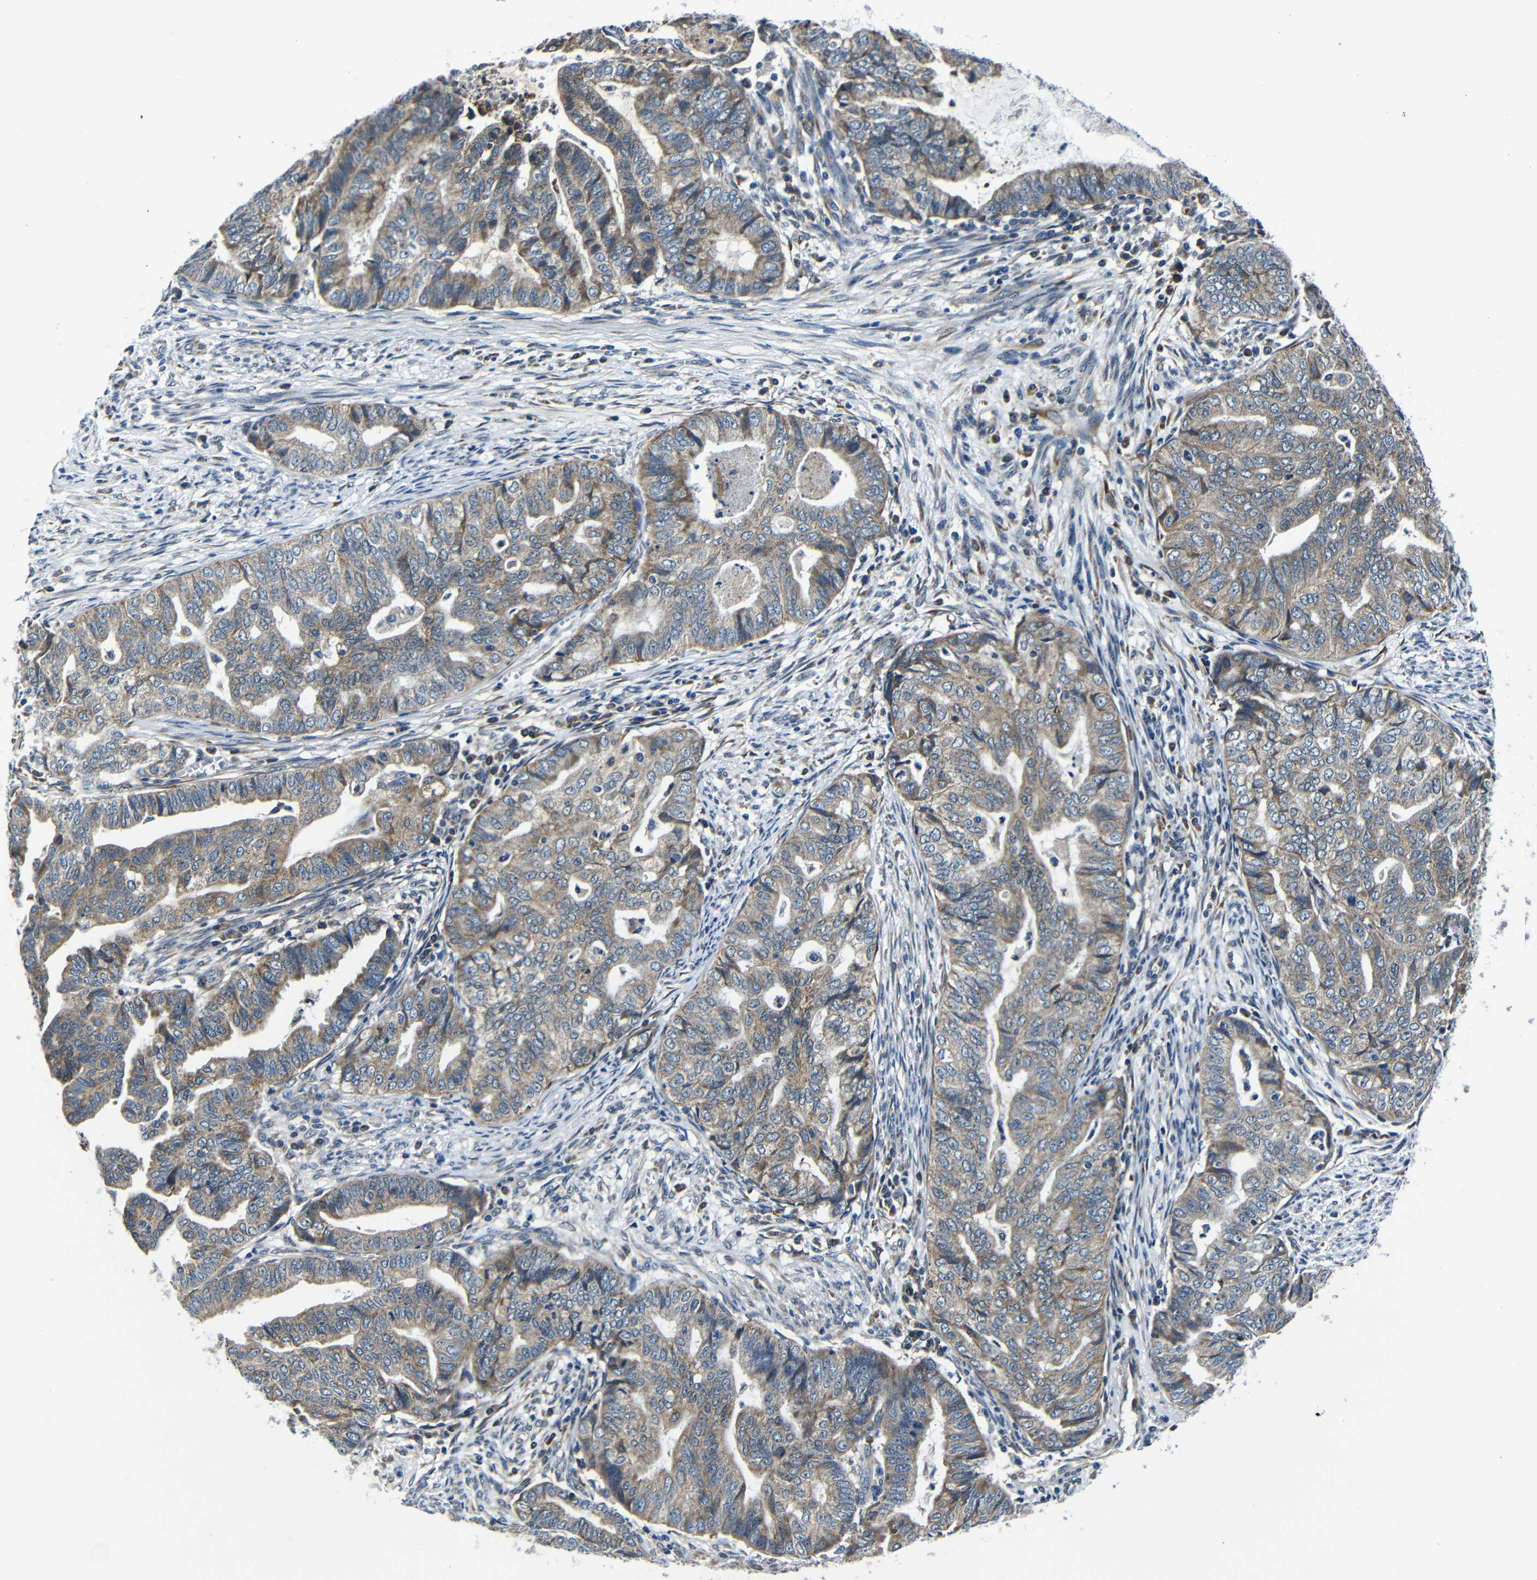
{"staining": {"intensity": "weak", "quantity": ">75%", "location": "cytoplasmic/membranous"}, "tissue": "endometrial cancer", "cell_type": "Tumor cells", "image_type": "cancer", "snomed": [{"axis": "morphology", "description": "Adenocarcinoma, NOS"}, {"axis": "topography", "description": "Endometrium"}], "caption": "A histopathology image of endometrial cancer stained for a protein shows weak cytoplasmic/membranous brown staining in tumor cells. Nuclei are stained in blue.", "gene": "FKBP14", "patient": {"sex": "female", "age": 79}}